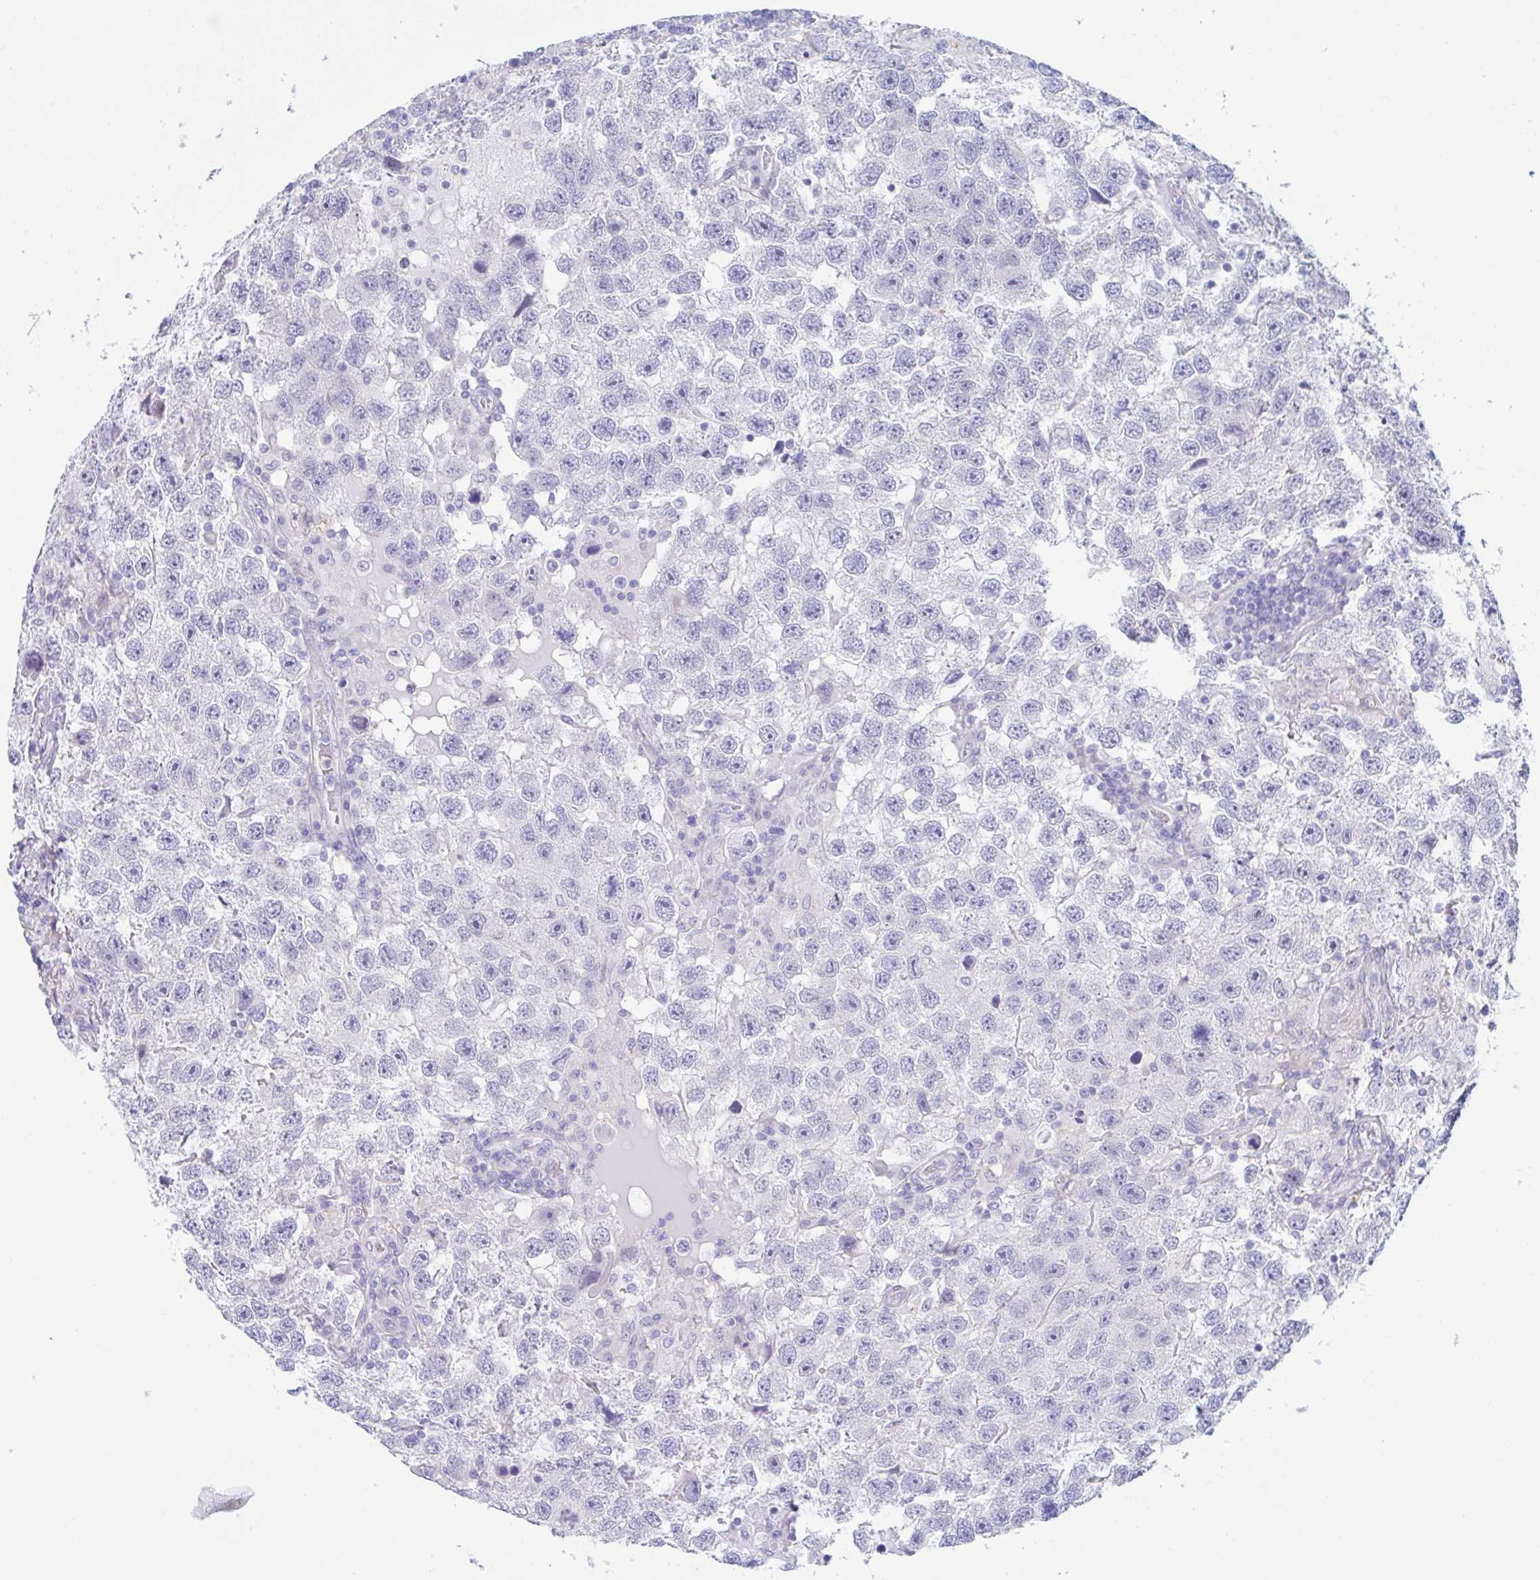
{"staining": {"intensity": "negative", "quantity": "none", "location": "none"}, "tissue": "testis cancer", "cell_type": "Tumor cells", "image_type": "cancer", "snomed": [{"axis": "morphology", "description": "Seminoma, NOS"}, {"axis": "topography", "description": "Testis"}], "caption": "Tumor cells show no significant protein expression in testis cancer.", "gene": "OR6N2", "patient": {"sex": "male", "age": 26}}